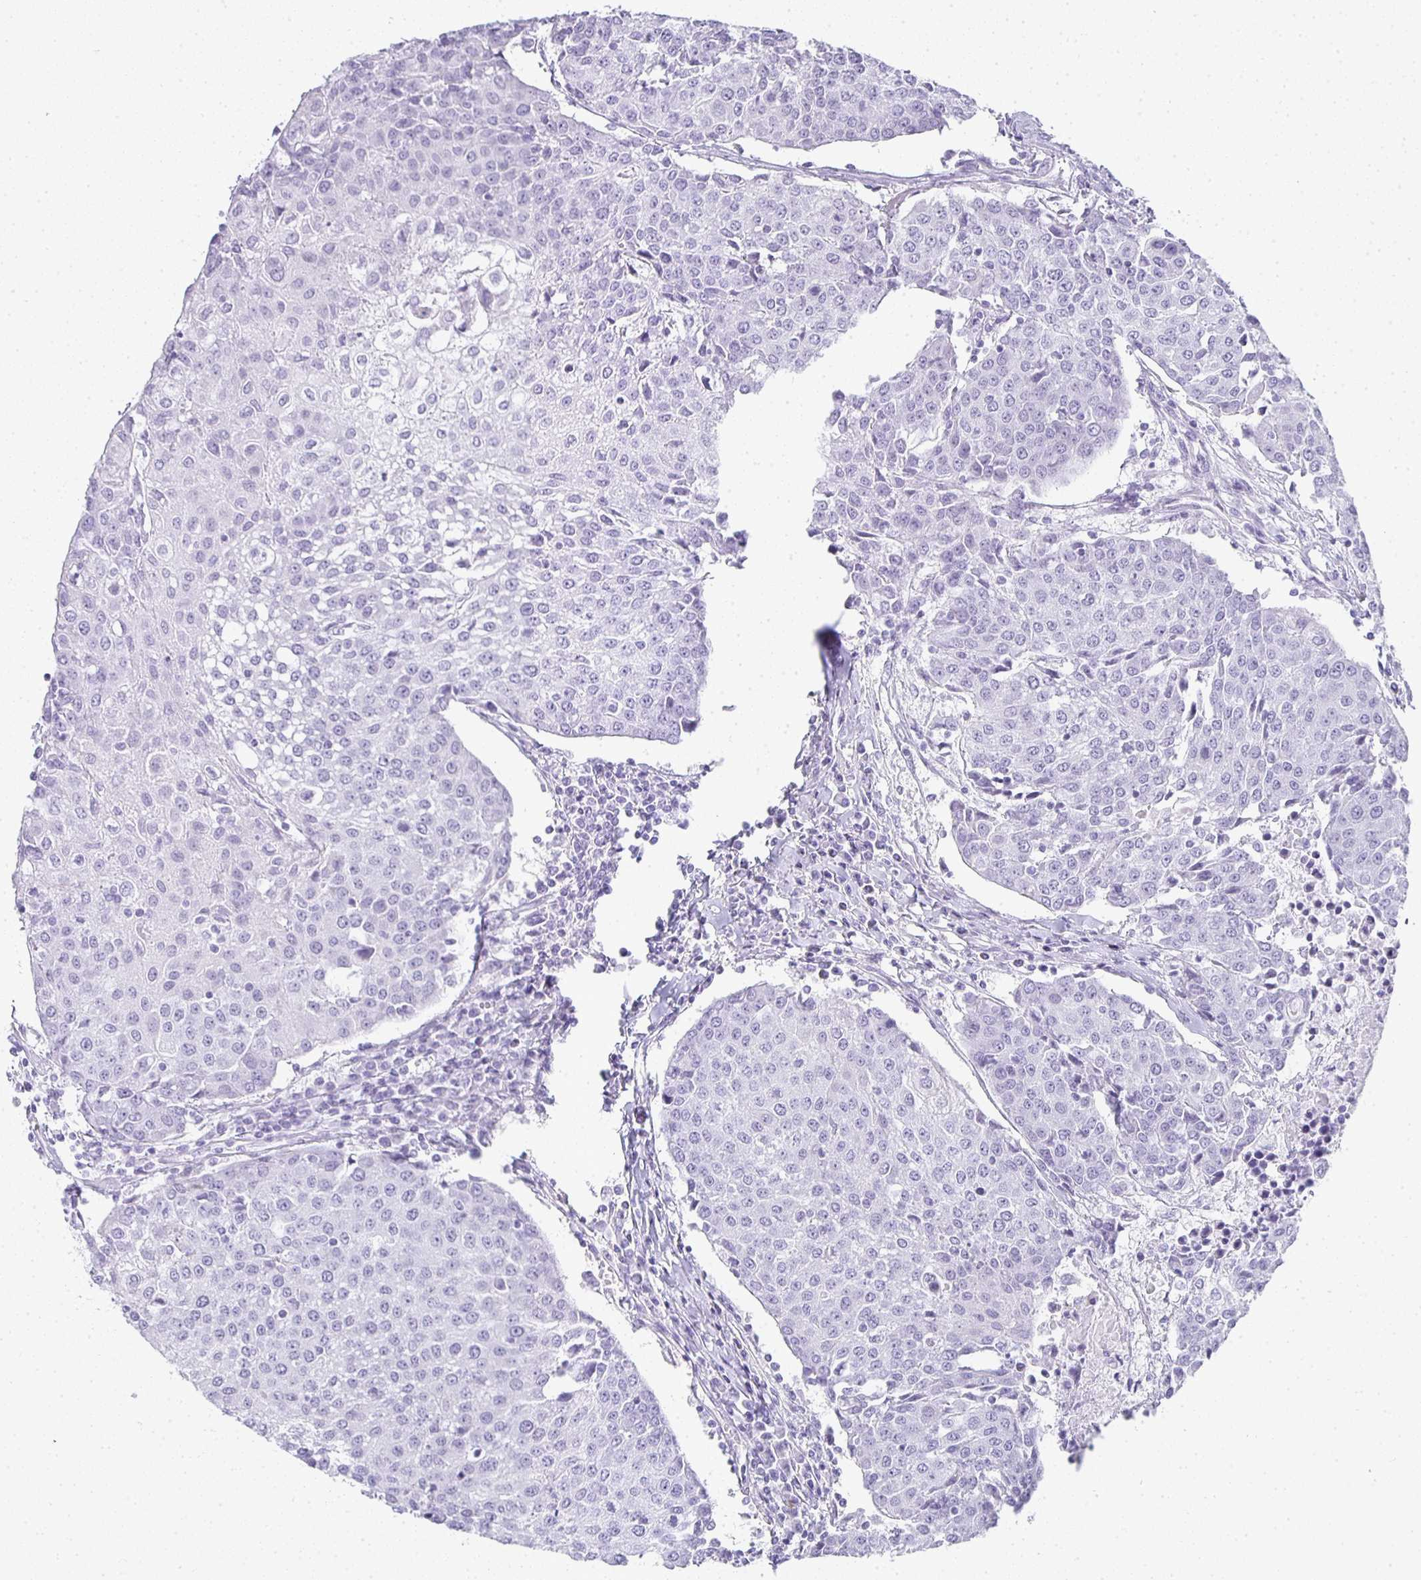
{"staining": {"intensity": "negative", "quantity": "none", "location": "none"}, "tissue": "urothelial cancer", "cell_type": "Tumor cells", "image_type": "cancer", "snomed": [{"axis": "morphology", "description": "Urothelial carcinoma, High grade"}, {"axis": "topography", "description": "Urinary bladder"}], "caption": "Tumor cells are negative for protein expression in human high-grade urothelial carcinoma.", "gene": "TPSD1", "patient": {"sex": "female", "age": 85}}